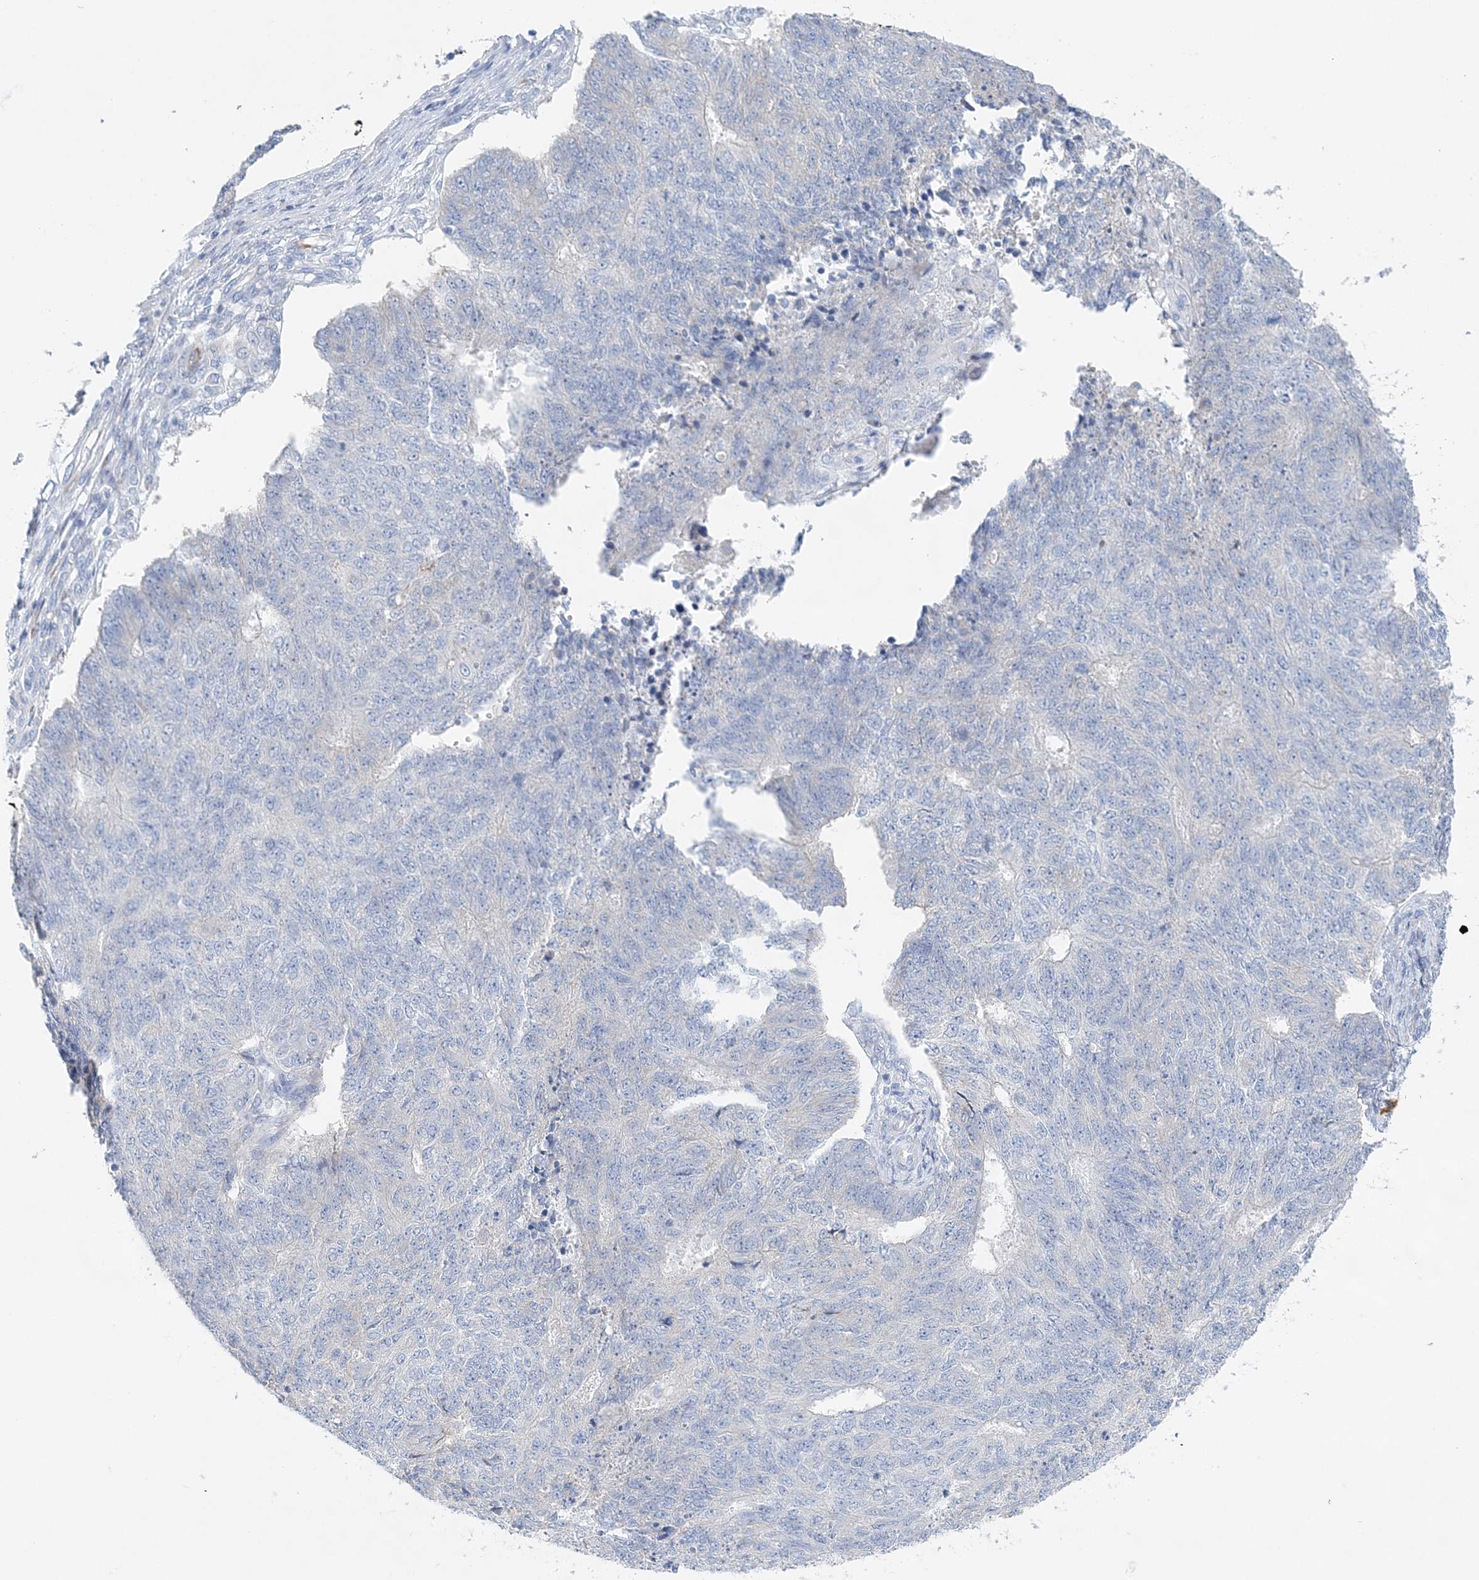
{"staining": {"intensity": "negative", "quantity": "none", "location": "none"}, "tissue": "endometrial cancer", "cell_type": "Tumor cells", "image_type": "cancer", "snomed": [{"axis": "morphology", "description": "Adenocarcinoma, NOS"}, {"axis": "topography", "description": "Endometrium"}], "caption": "Endometrial adenocarcinoma was stained to show a protein in brown. There is no significant positivity in tumor cells.", "gene": "SLC5A6", "patient": {"sex": "female", "age": 32}}